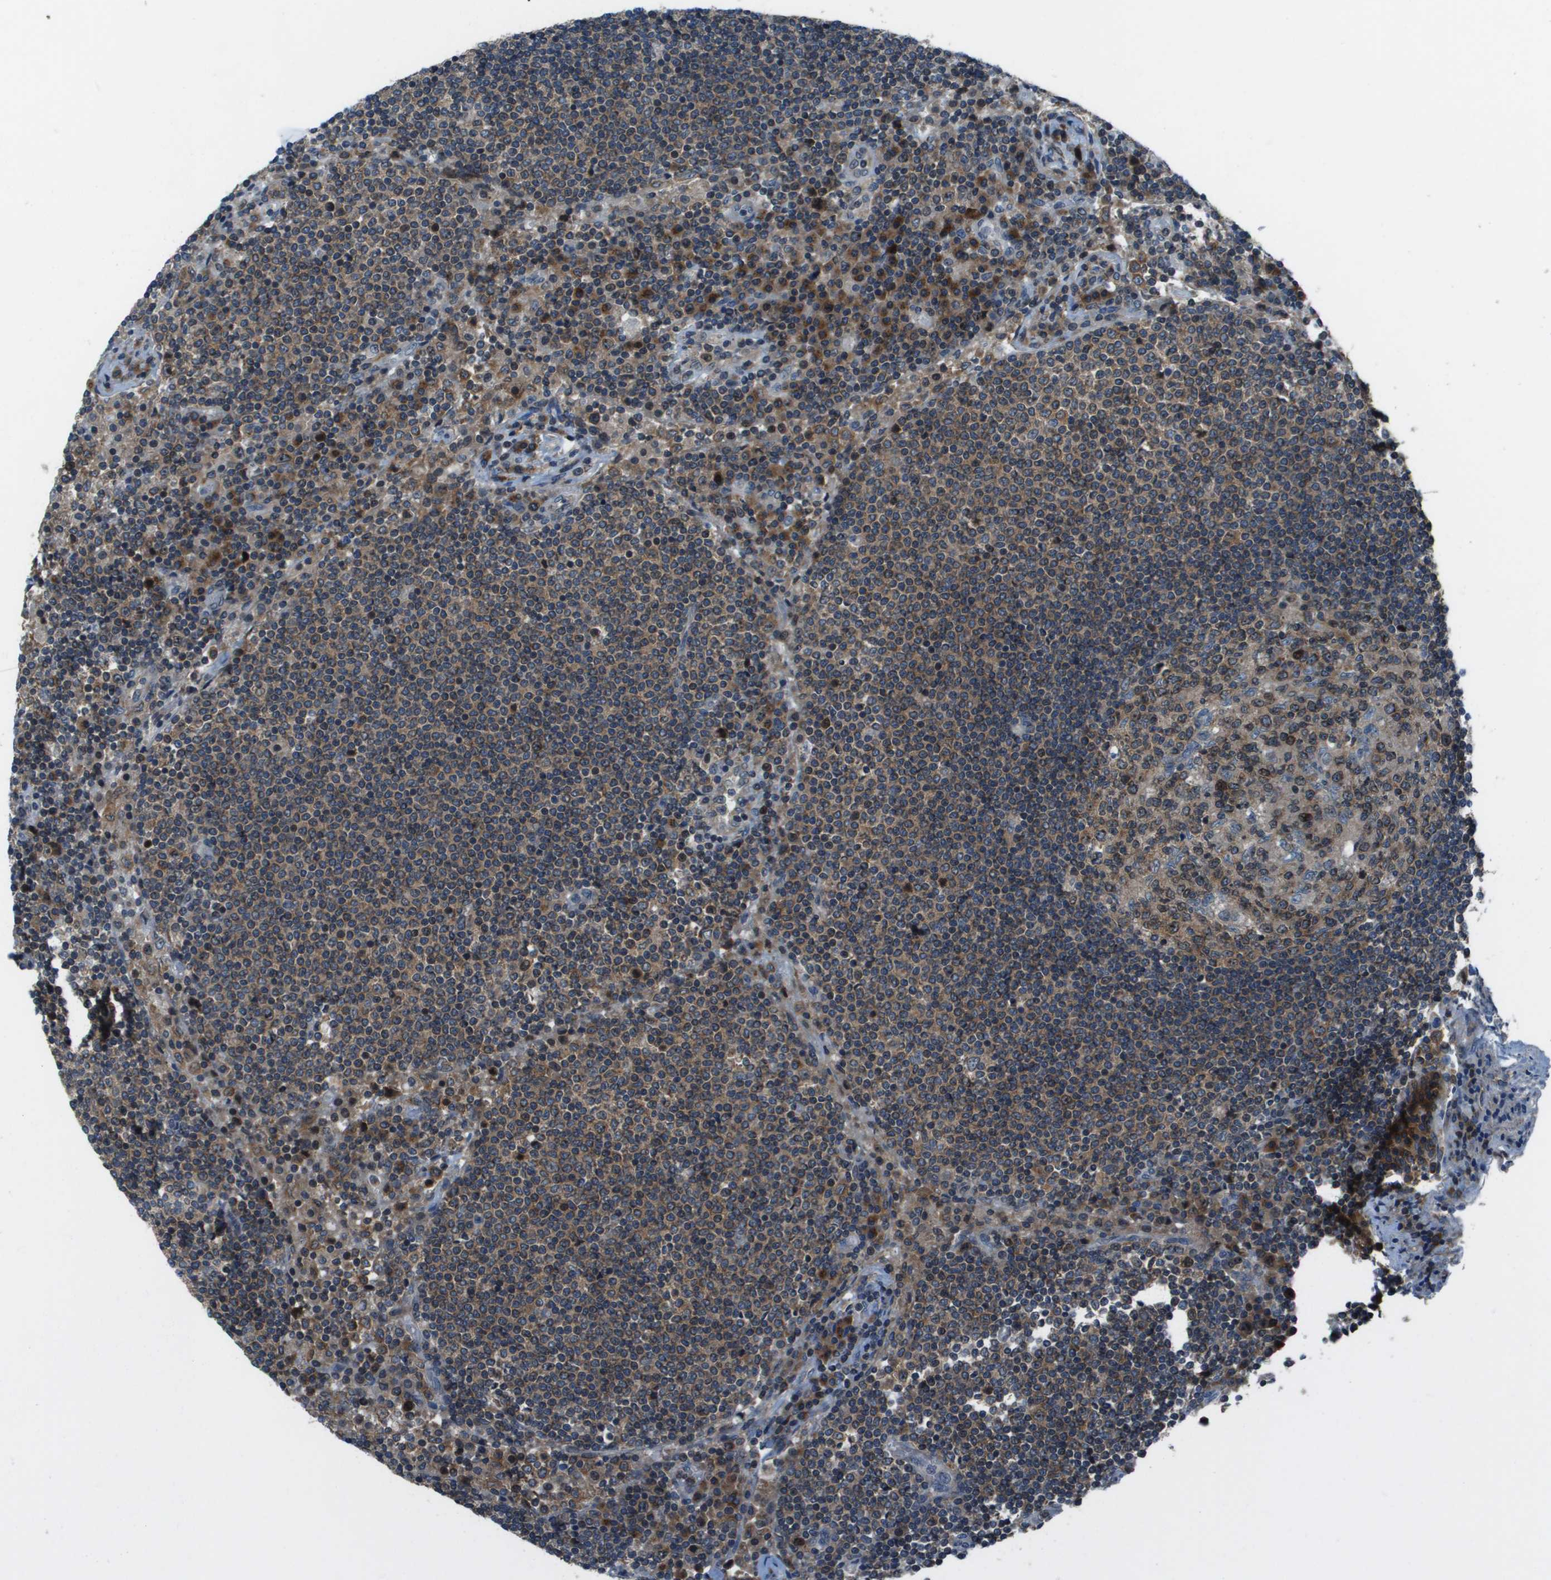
{"staining": {"intensity": "strong", "quantity": ">75%", "location": "cytoplasmic/membranous"}, "tissue": "lymph node", "cell_type": "Germinal center cells", "image_type": "normal", "snomed": [{"axis": "morphology", "description": "Normal tissue, NOS"}, {"axis": "topography", "description": "Lymph node"}], "caption": "The immunohistochemical stain shows strong cytoplasmic/membranous staining in germinal center cells of benign lymph node. Ihc stains the protein in brown and the nuclei are stained blue.", "gene": "ARFGAP2", "patient": {"sex": "female", "age": 53}}